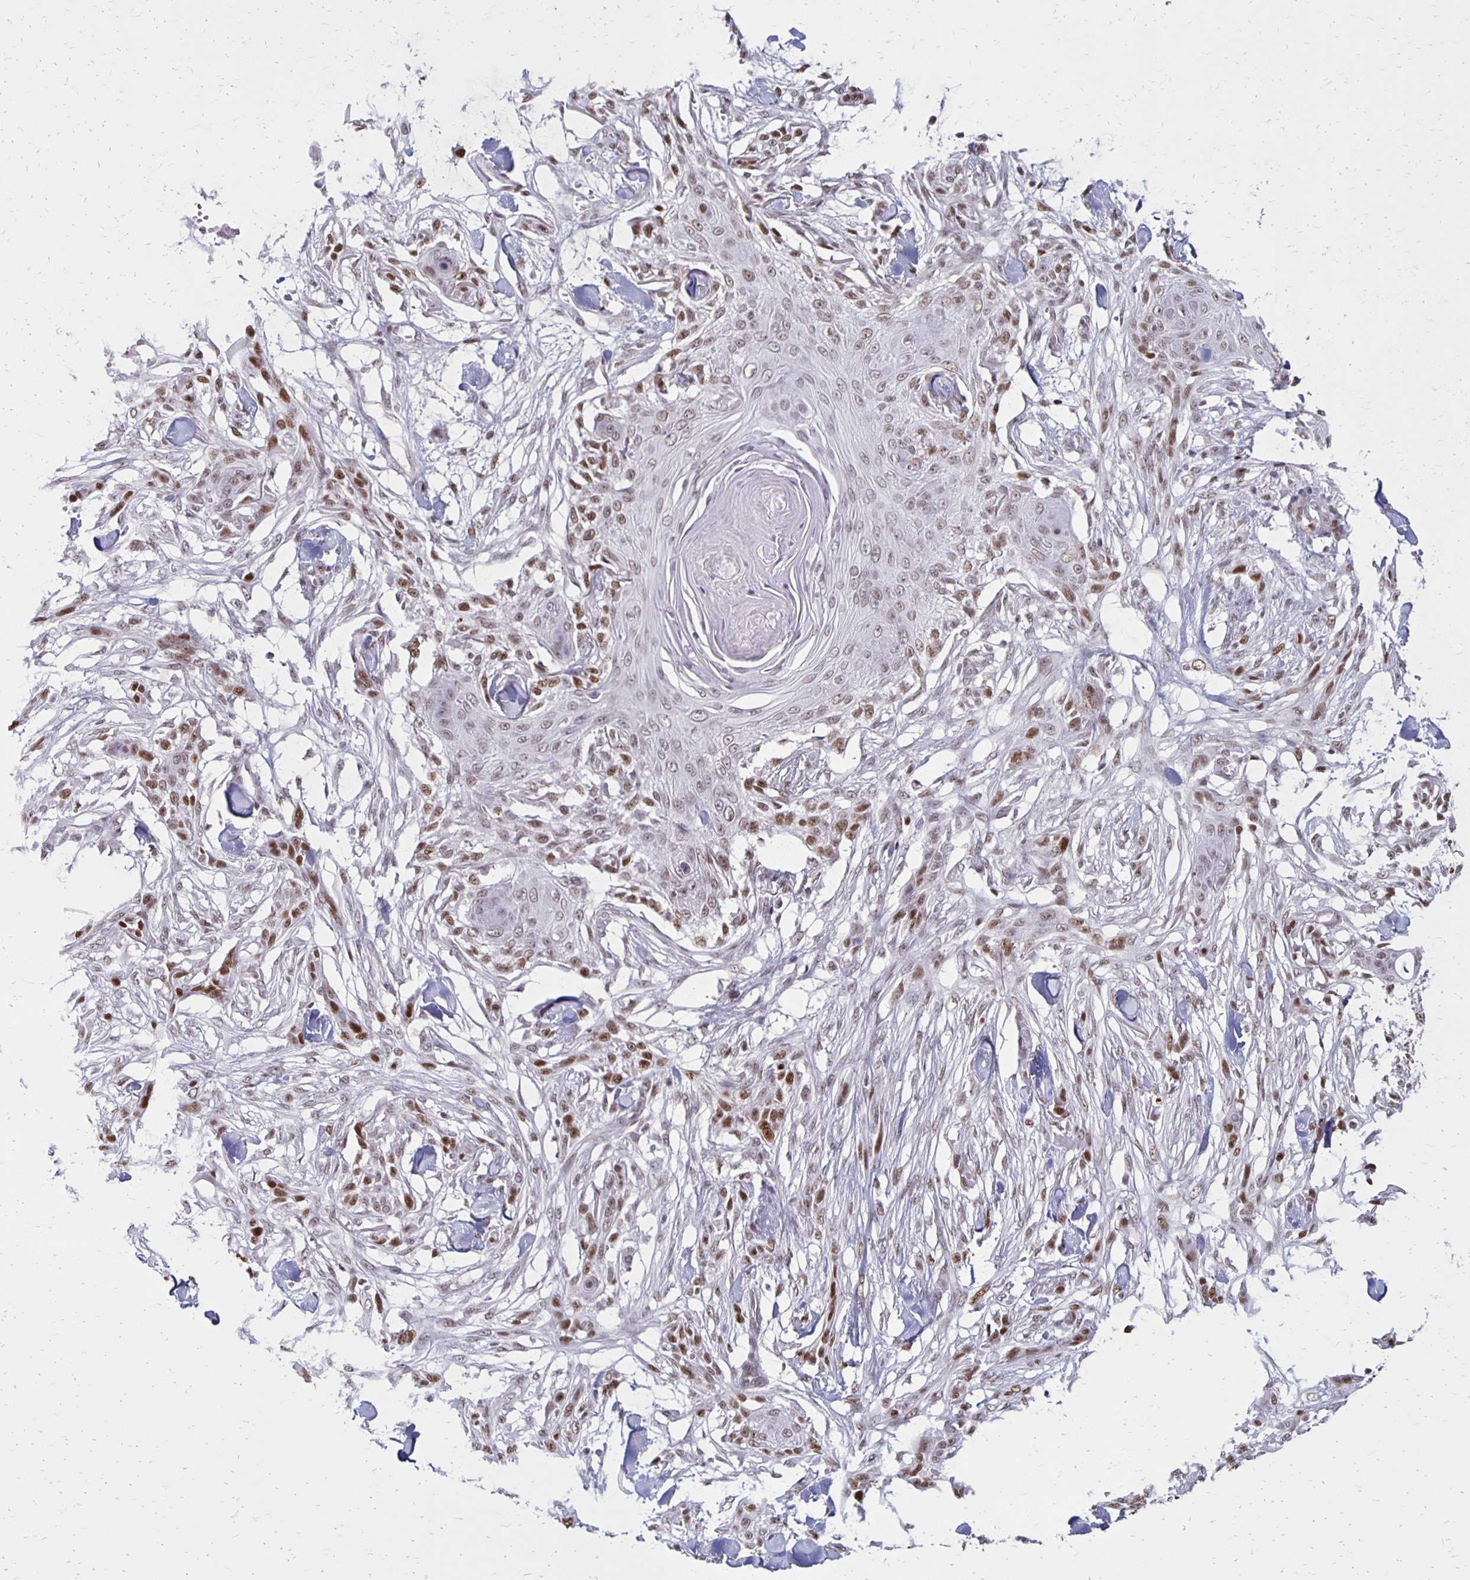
{"staining": {"intensity": "moderate", "quantity": "25%-75%", "location": "nuclear"}, "tissue": "skin cancer", "cell_type": "Tumor cells", "image_type": "cancer", "snomed": [{"axis": "morphology", "description": "Squamous cell carcinoma, NOS"}, {"axis": "topography", "description": "Skin"}], "caption": "Tumor cells show medium levels of moderate nuclear staining in about 25%-75% of cells in skin squamous cell carcinoma.", "gene": "DDB2", "patient": {"sex": "female", "age": 59}}